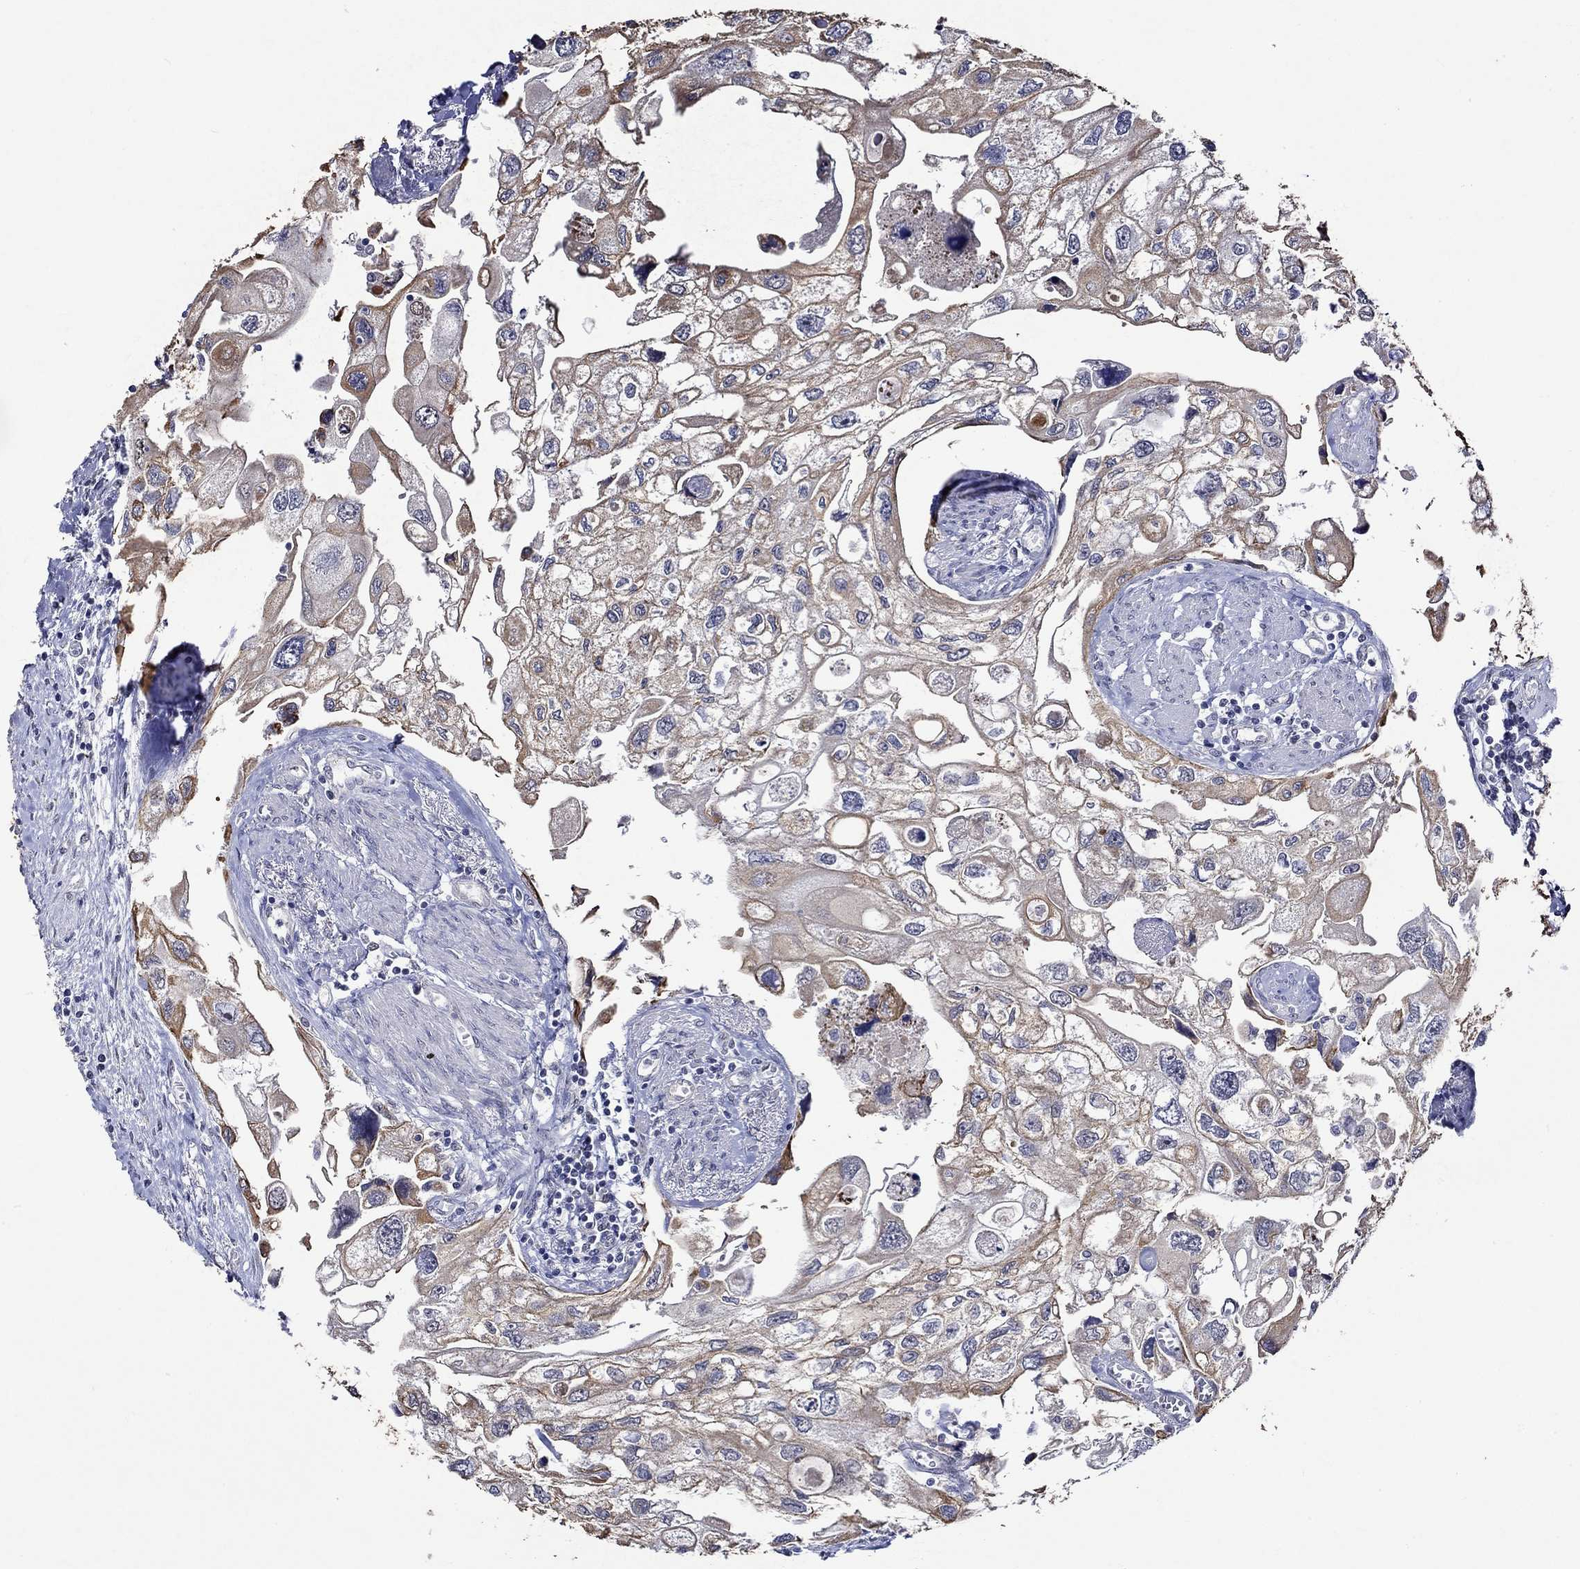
{"staining": {"intensity": "moderate", "quantity": ">75%", "location": "cytoplasmic/membranous"}, "tissue": "urothelial cancer", "cell_type": "Tumor cells", "image_type": "cancer", "snomed": [{"axis": "morphology", "description": "Urothelial carcinoma, High grade"}, {"axis": "topography", "description": "Urinary bladder"}], "caption": "Tumor cells demonstrate medium levels of moderate cytoplasmic/membranous expression in approximately >75% of cells in human high-grade urothelial carcinoma. The staining is performed using DAB brown chromogen to label protein expression. The nuclei are counter-stained blue using hematoxylin.", "gene": "DDX3Y", "patient": {"sex": "male", "age": 59}}